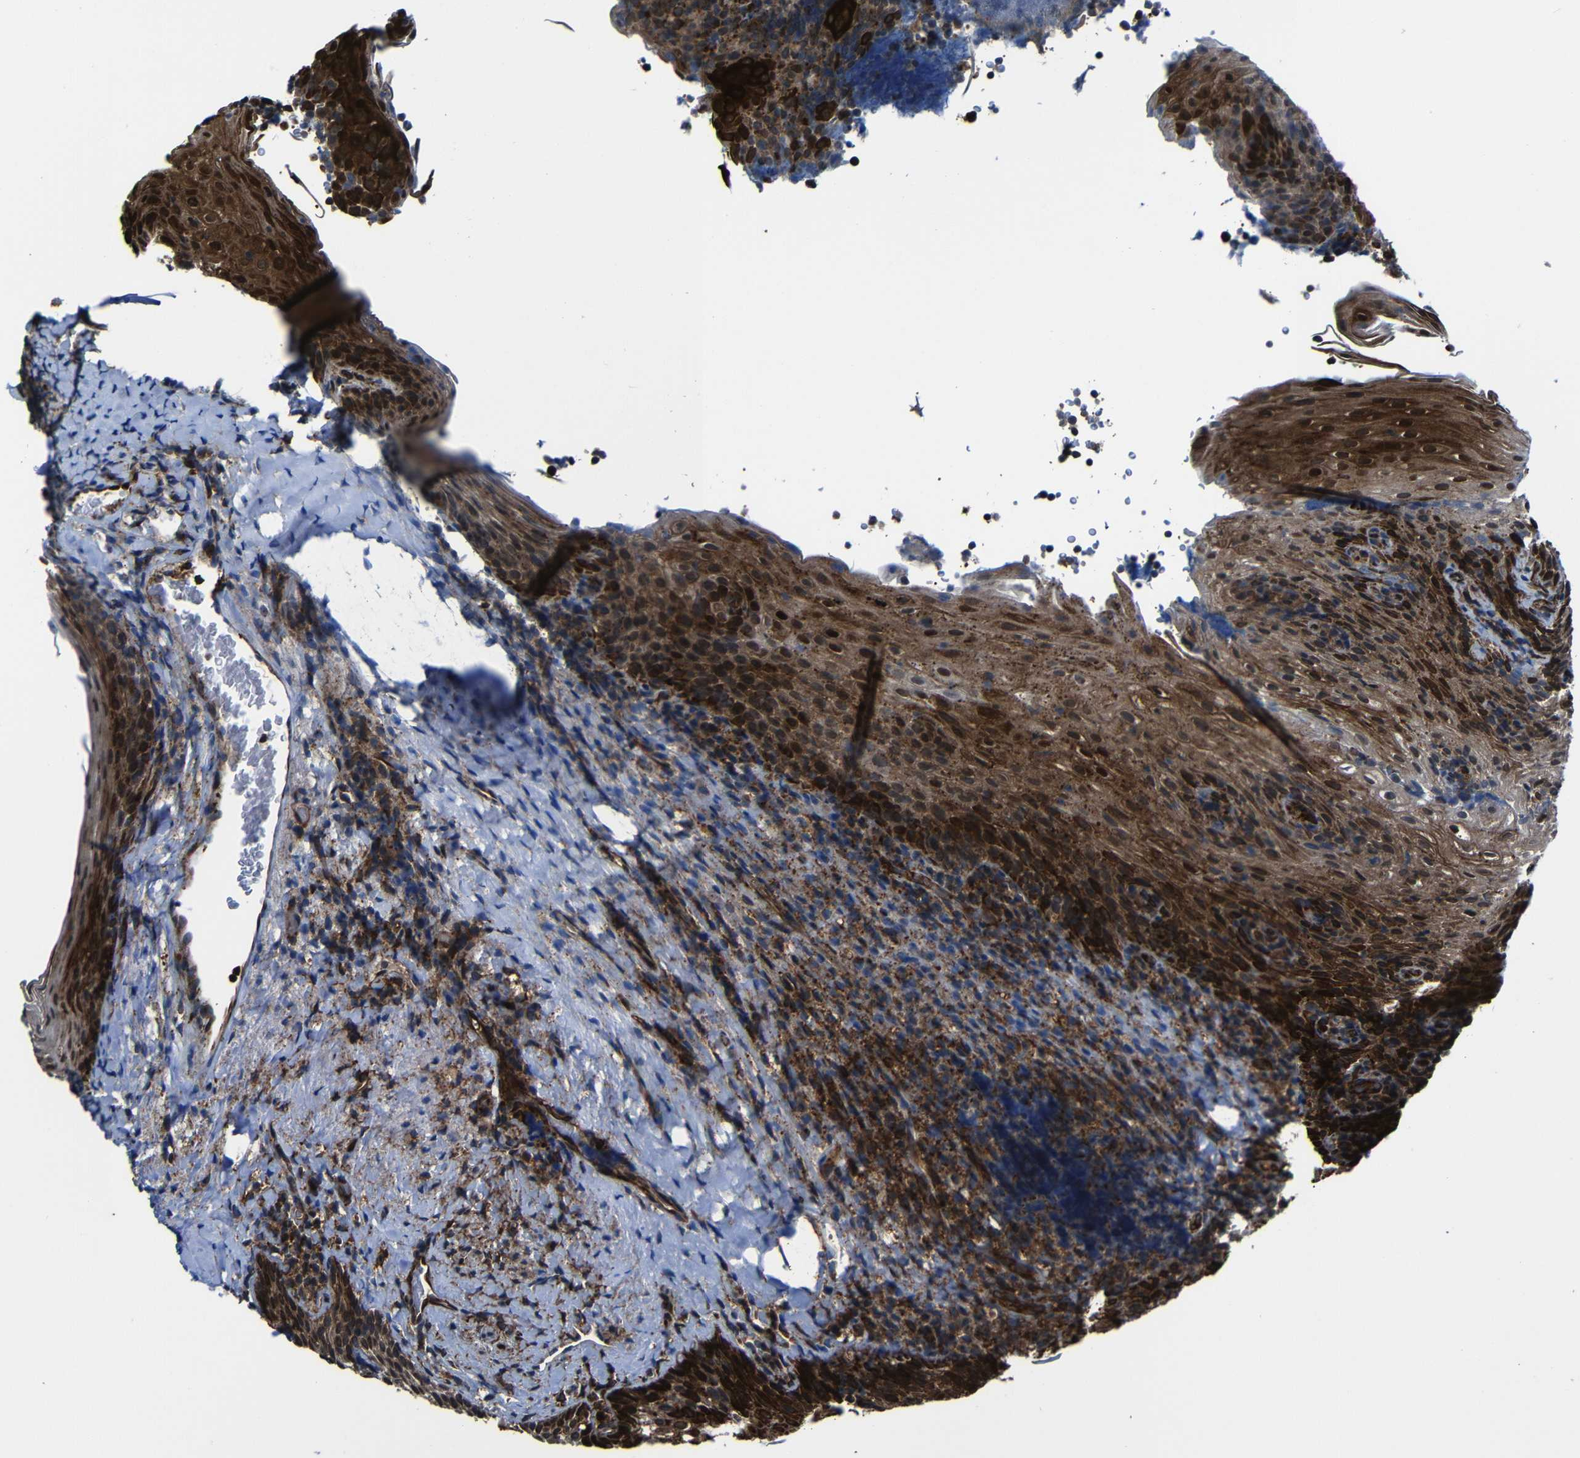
{"staining": {"intensity": "weak", "quantity": "<25%", "location": "cytoplasmic/membranous"}, "tissue": "tonsil", "cell_type": "Germinal center cells", "image_type": "normal", "snomed": [{"axis": "morphology", "description": "Normal tissue, NOS"}, {"axis": "topography", "description": "Tonsil"}], "caption": "A high-resolution micrograph shows IHC staining of normal tonsil, which shows no significant expression in germinal center cells. (Brightfield microscopy of DAB (3,3'-diaminobenzidine) immunohistochemistry (IHC) at high magnification).", "gene": "KIAA0513", "patient": {"sex": "male", "age": 37}}